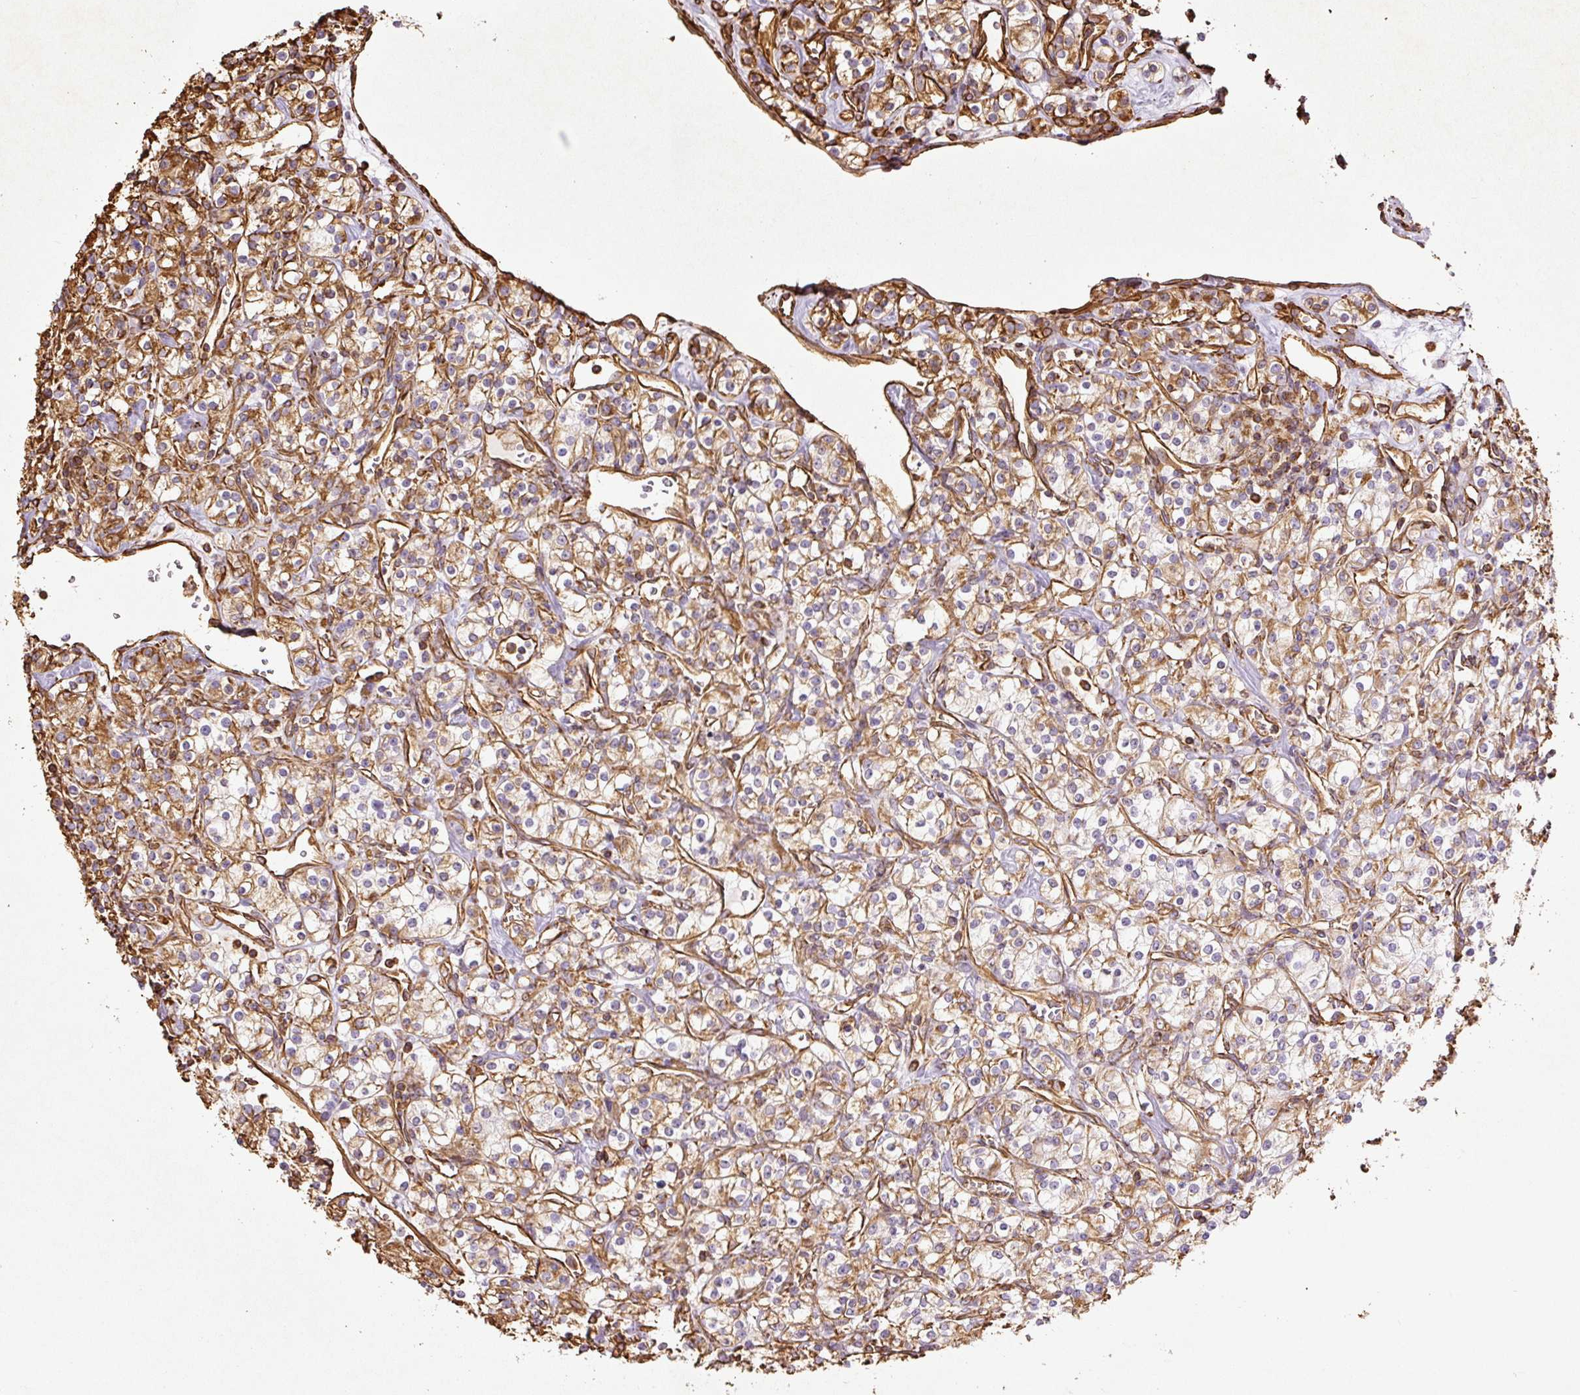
{"staining": {"intensity": "moderate", "quantity": ">75%", "location": "cytoplasmic/membranous"}, "tissue": "renal cancer", "cell_type": "Tumor cells", "image_type": "cancer", "snomed": [{"axis": "morphology", "description": "Adenocarcinoma, NOS"}, {"axis": "topography", "description": "Kidney"}], "caption": "Human adenocarcinoma (renal) stained with a brown dye reveals moderate cytoplasmic/membranous positive expression in about >75% of tumor cells.", "gene": "VIM", "patient": {"sex": "male", "age": 77}}